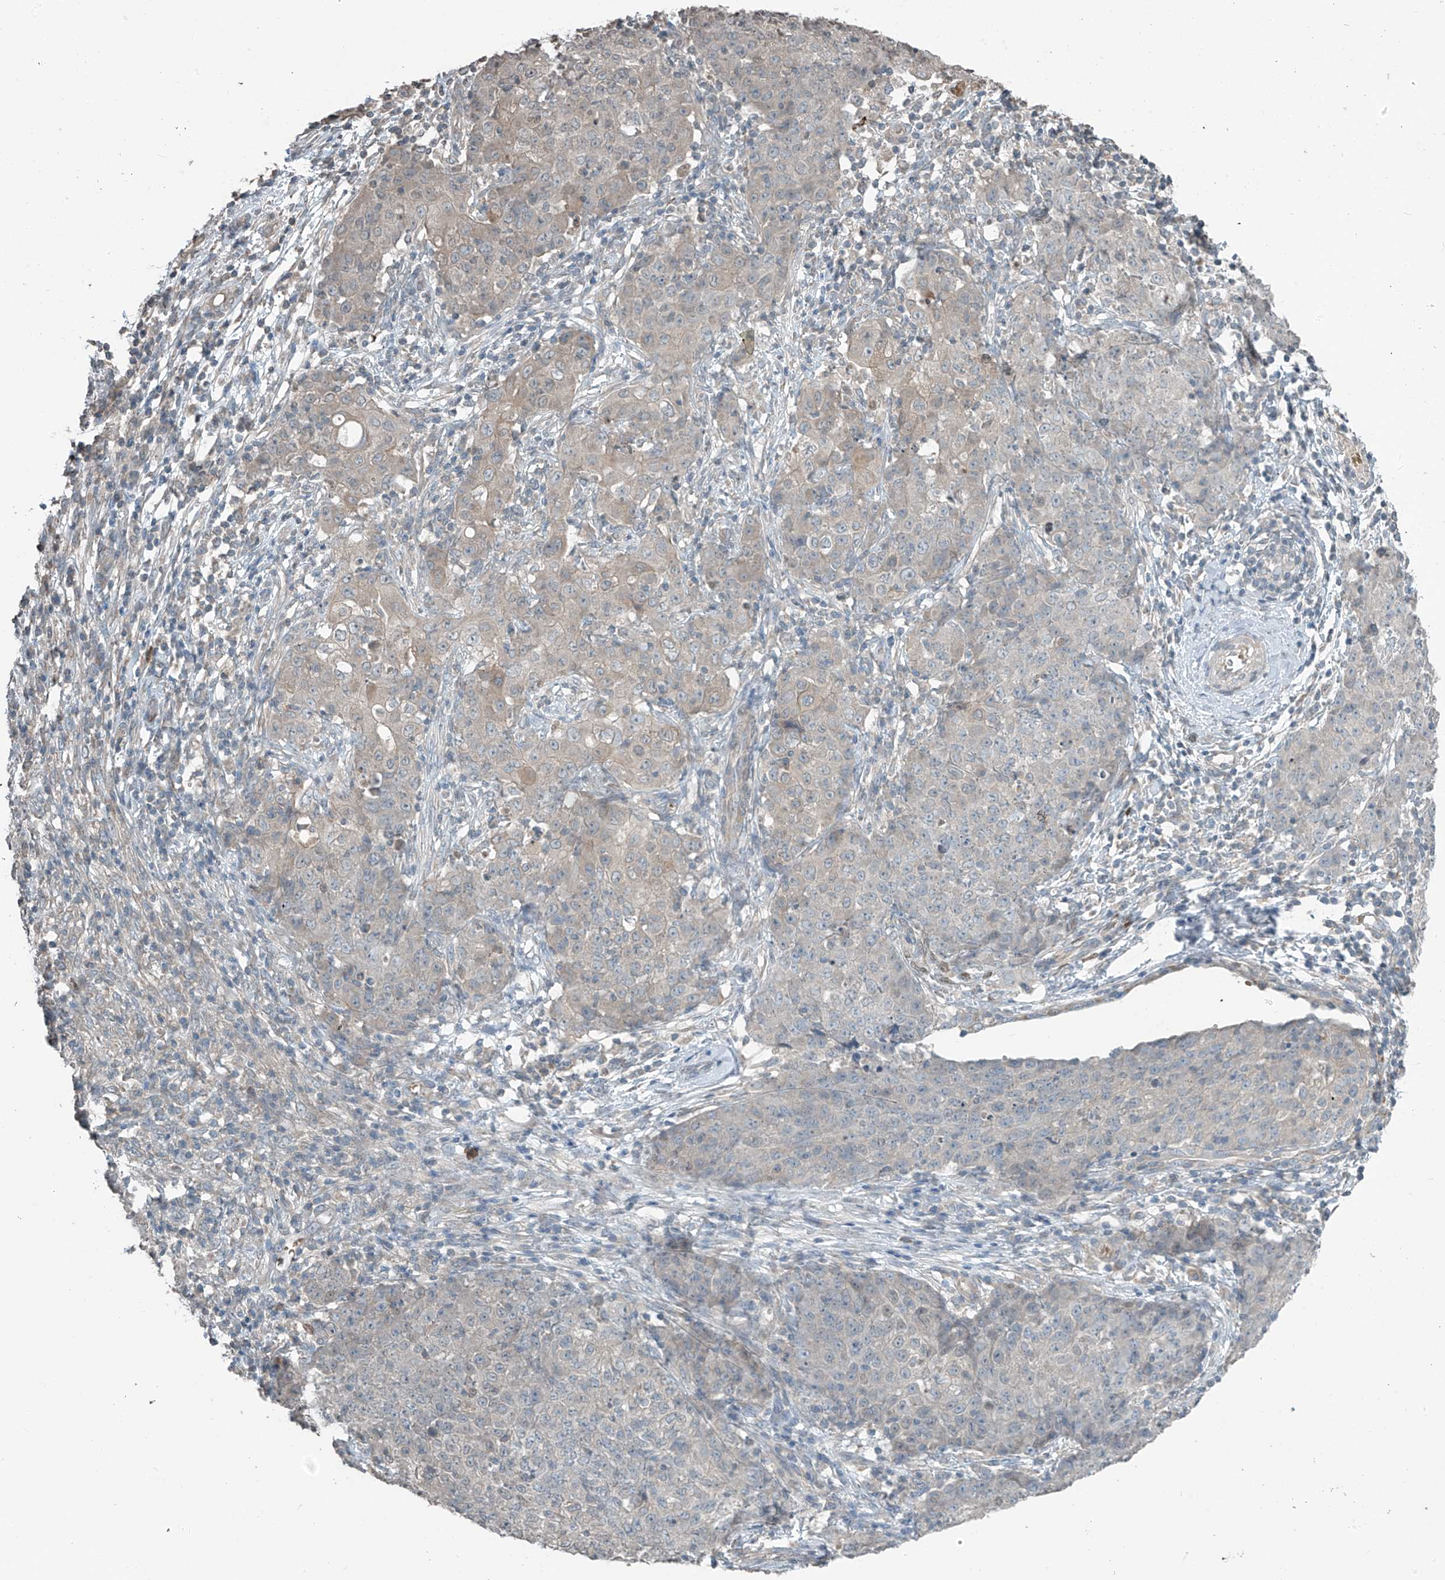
{"staining": {"intensity": "weak", "quantity": "<25%", "location": "cytoplasmic/membranous"}, "tissue": "ovarian cancer", "cell_type": "Tumor cells", "image_type": "cancer", "snomed": [{"axis": "morphology", "description": "Carcinoma, endometroid"}, {"axis": "topography", "description": "Ovary"}], "caption": "This is an IHC micrograph of ovarian endometroid carcinoma. There is no positivity in tumor cells.", "gene": "HOXA11", "patient": {"sex": "female", "age": 42}}